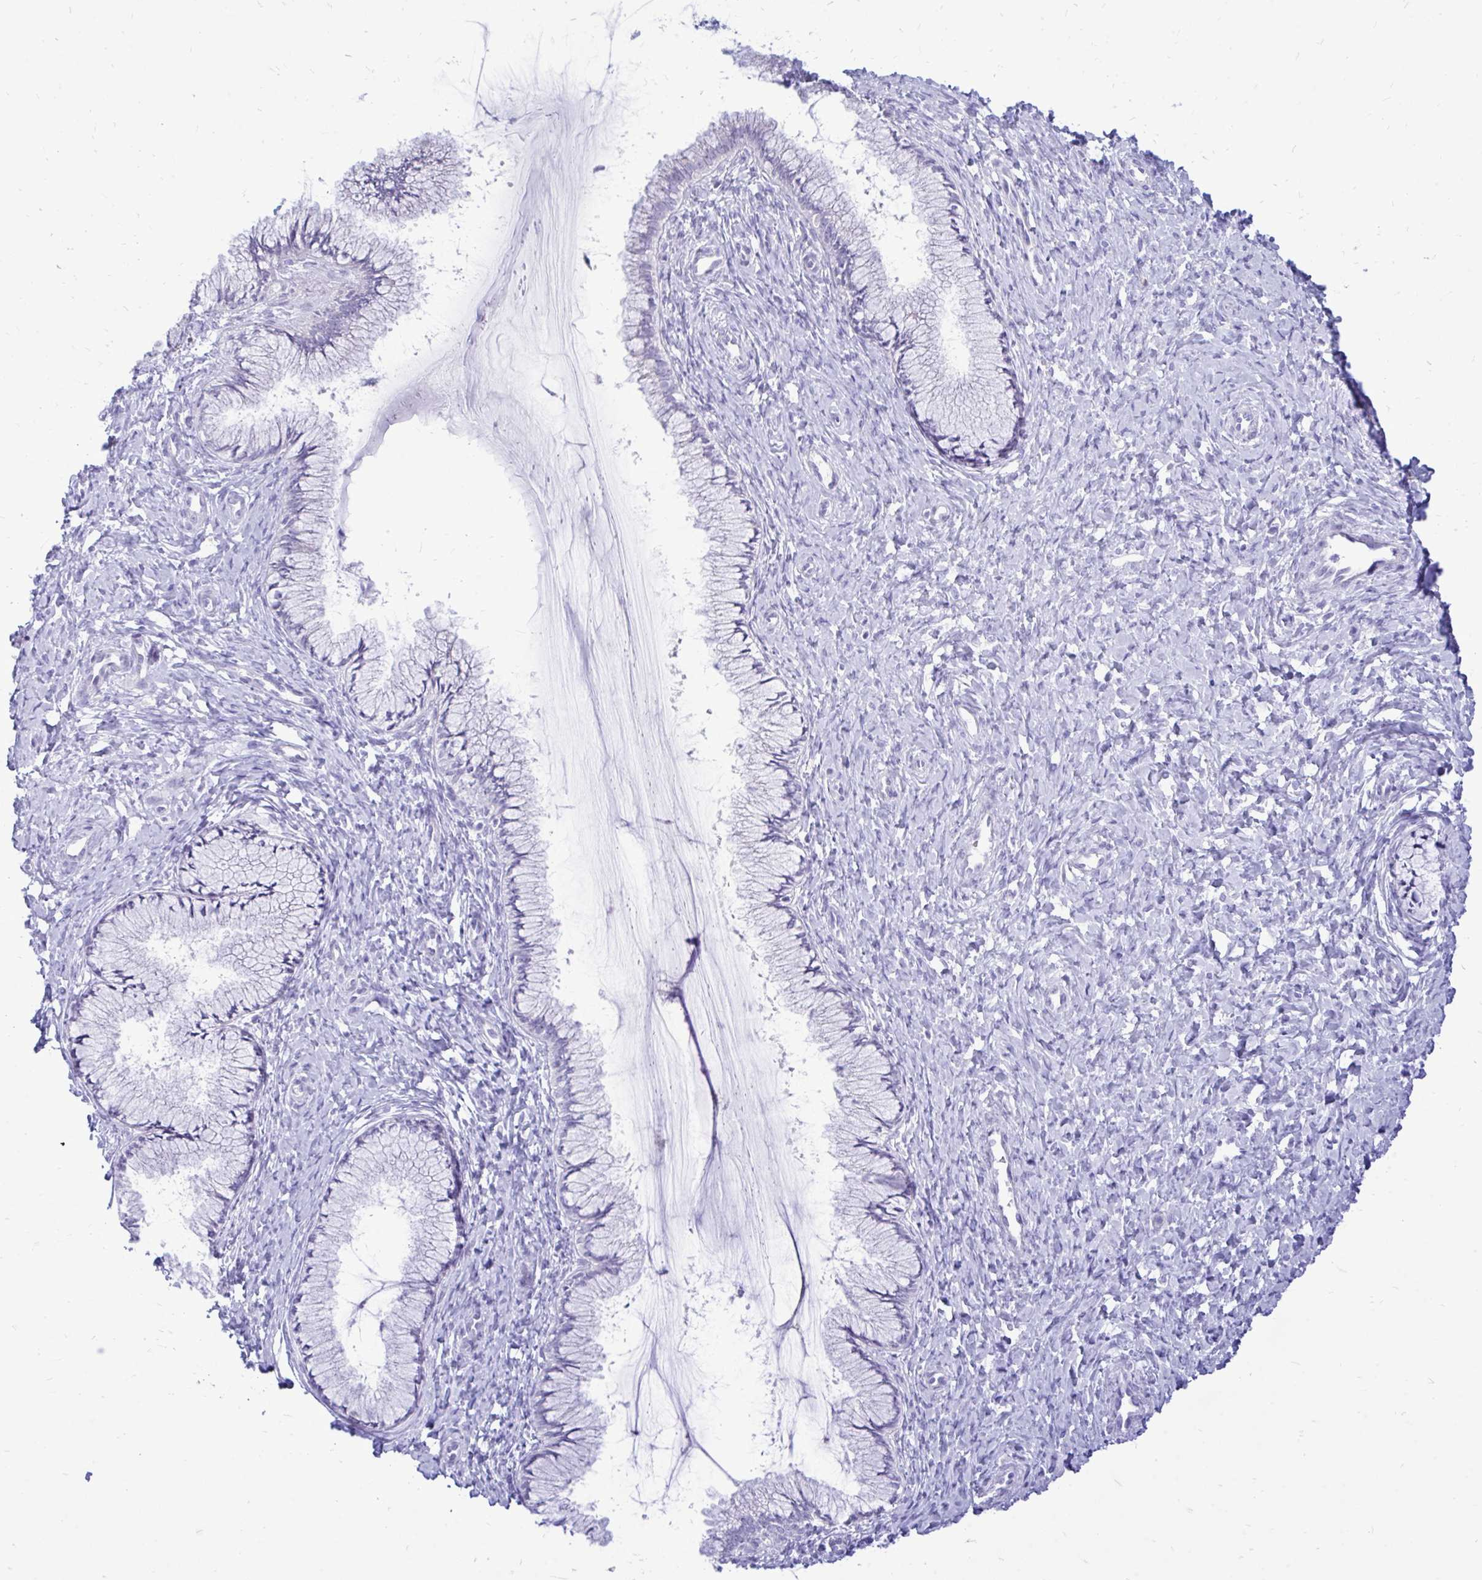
{"staining": {"intensity": "negative", "quantity": "none", "location": "none"}, "tissue": "cervix", "cell_type": "Glandular cells", "image_type": "normal", "snomed": [{"axis": "morphology", "description": "Normal tissue, NOS"}, {"axis": "topography", "description": "Cervix"}], "caption": "DAB immunohistochemical staining of benign human cervix displays no significant expression in glandular cells.", "gene": "GABRA1", "patient": {"sex": "female", "age": 37}}